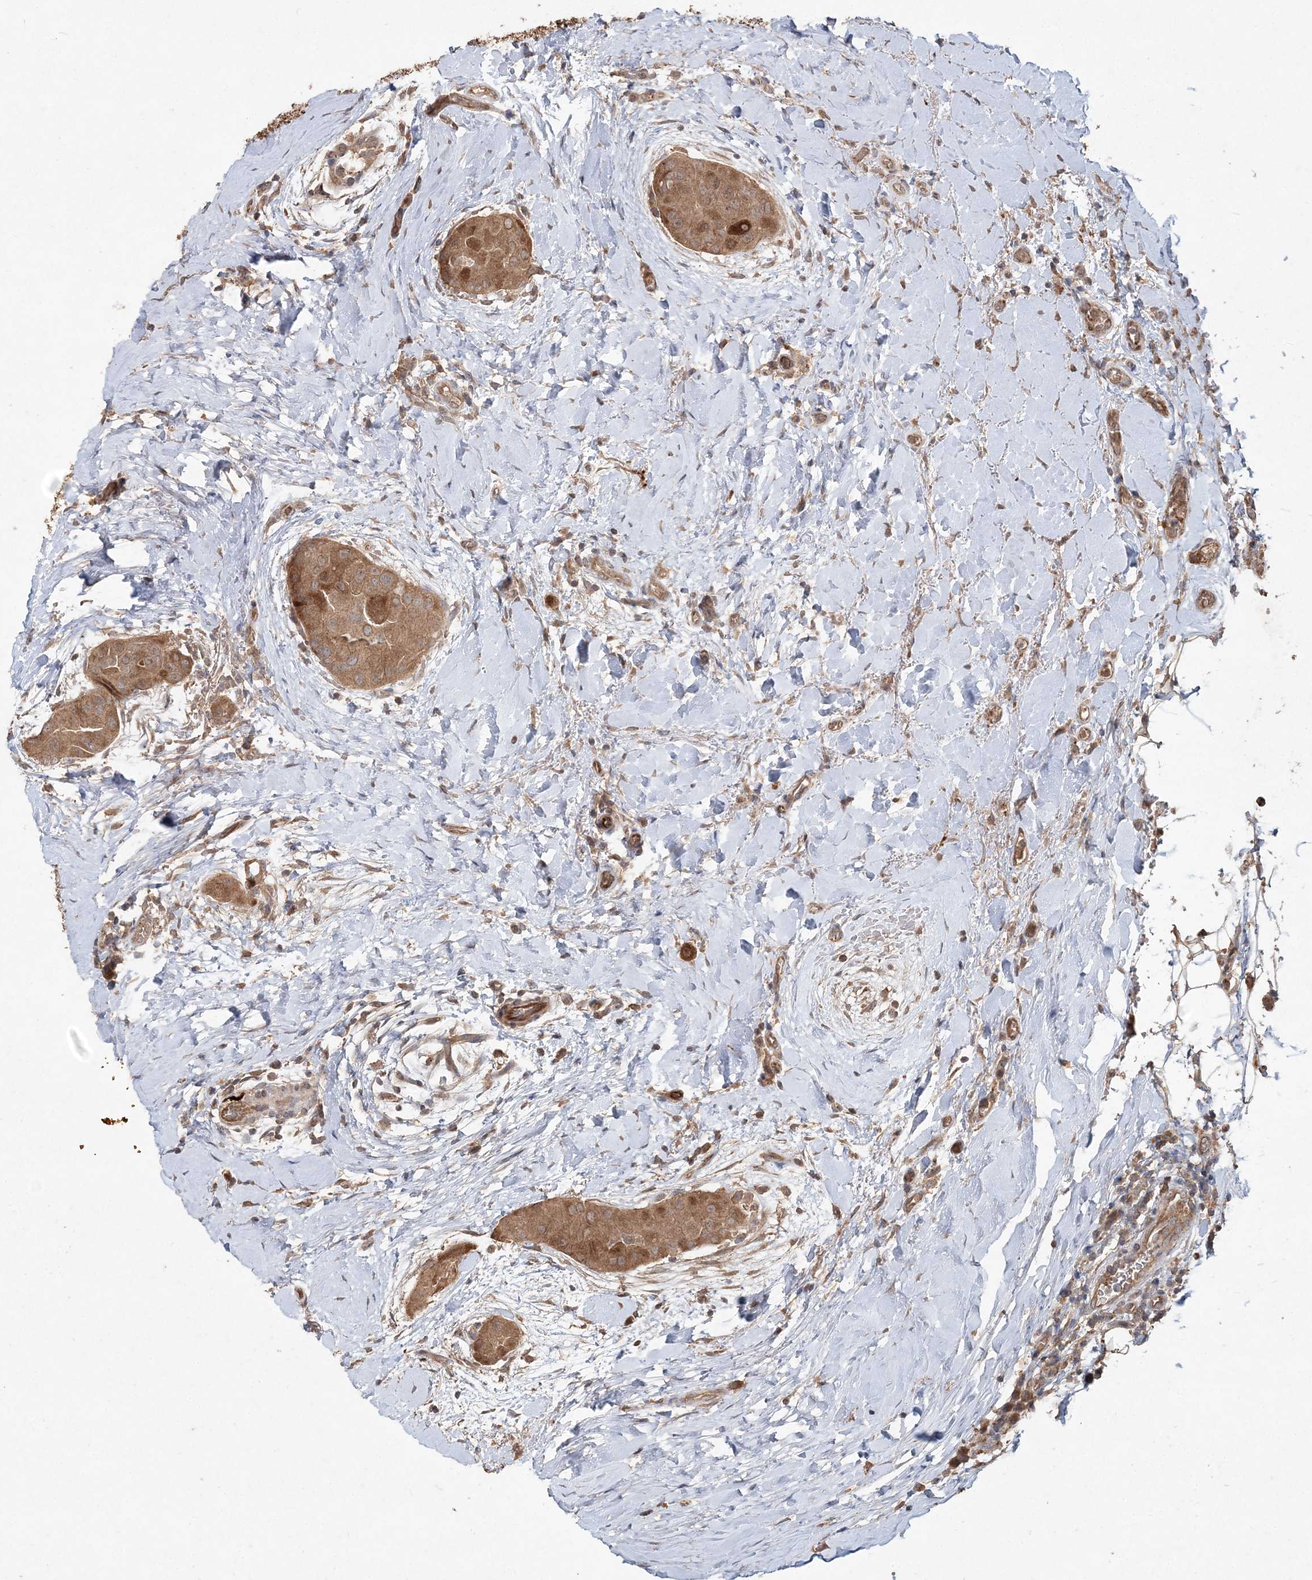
{"staining": {"intensity": "moderate", "quantity": ">75%", "location": "cytoplasmic/membranous"}, "tissue": "thyroid cancer", "cell_type": "Tumor cells", "image_type": "cancer", "snomed": [{"axis": "morphology", "description": "Papillary adenocarcinoma, NOS"}, {"axis": "topography", "description": "Thyroid gland"}], "caption": "This is an image of immunohistochemistry (IHC) staining of papillary adenocarcinoma (thyroid), which shows moderate staining in the cytoplasmic/membranous of tumor cells.", "gene": "SPRY1", "patient": {"sex": "male", "age": 33}}